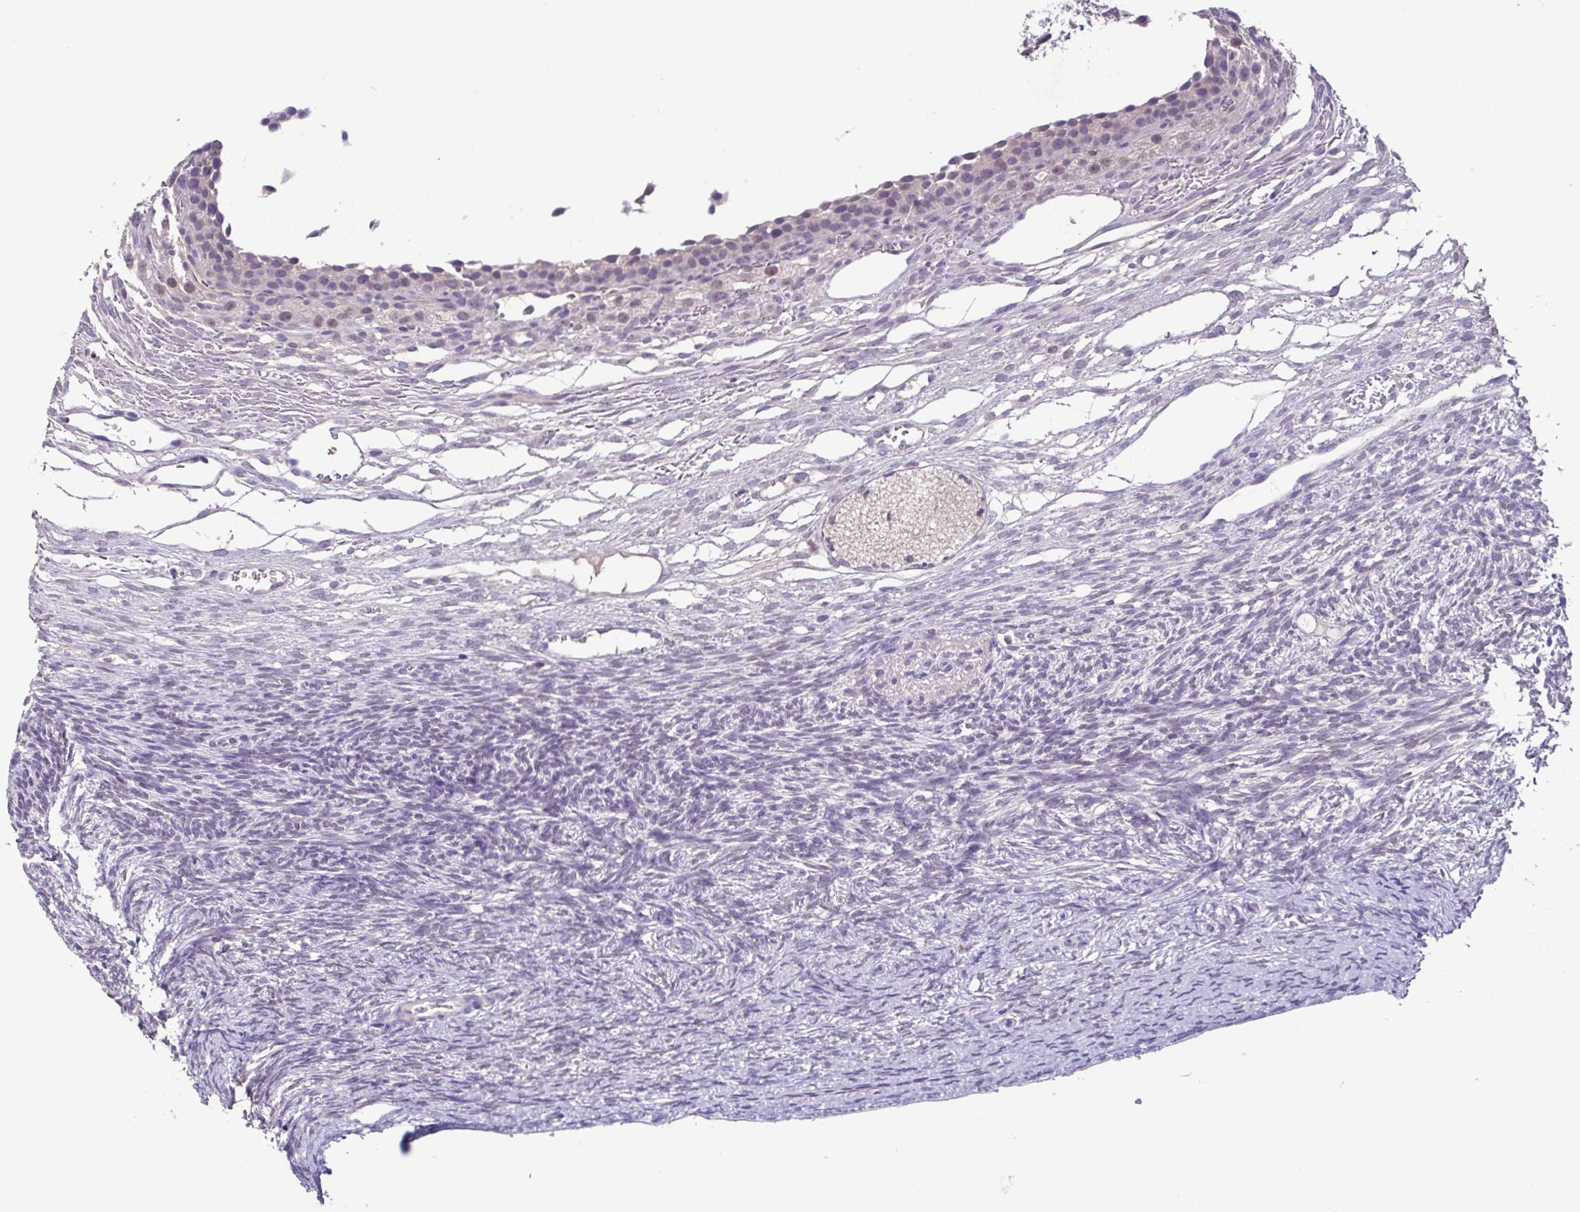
{"staining": {"intensity": "negative", "quantity": "none", "location": "none"}, "tissue": "ovary", "cell_type": "Follicle cells", "image_type": "normal", "snomed": [{"axis": "morphology", "description": "Normal tissue, NOS"}, {"axis": "topography", "description": "Ovary"}], "caption": "This photomicrograph is of normal ovary stained with IHC to label a protein in brown with the nuclei are counter-stained blue. There is no expression in follicle cells. (DAB (3,3'-diaminobenzidine) IHC visualized using brightfield microscopy, high magnification).", "gene": "ACTRT3", "patient": {"sex": "female", "age": 34}}